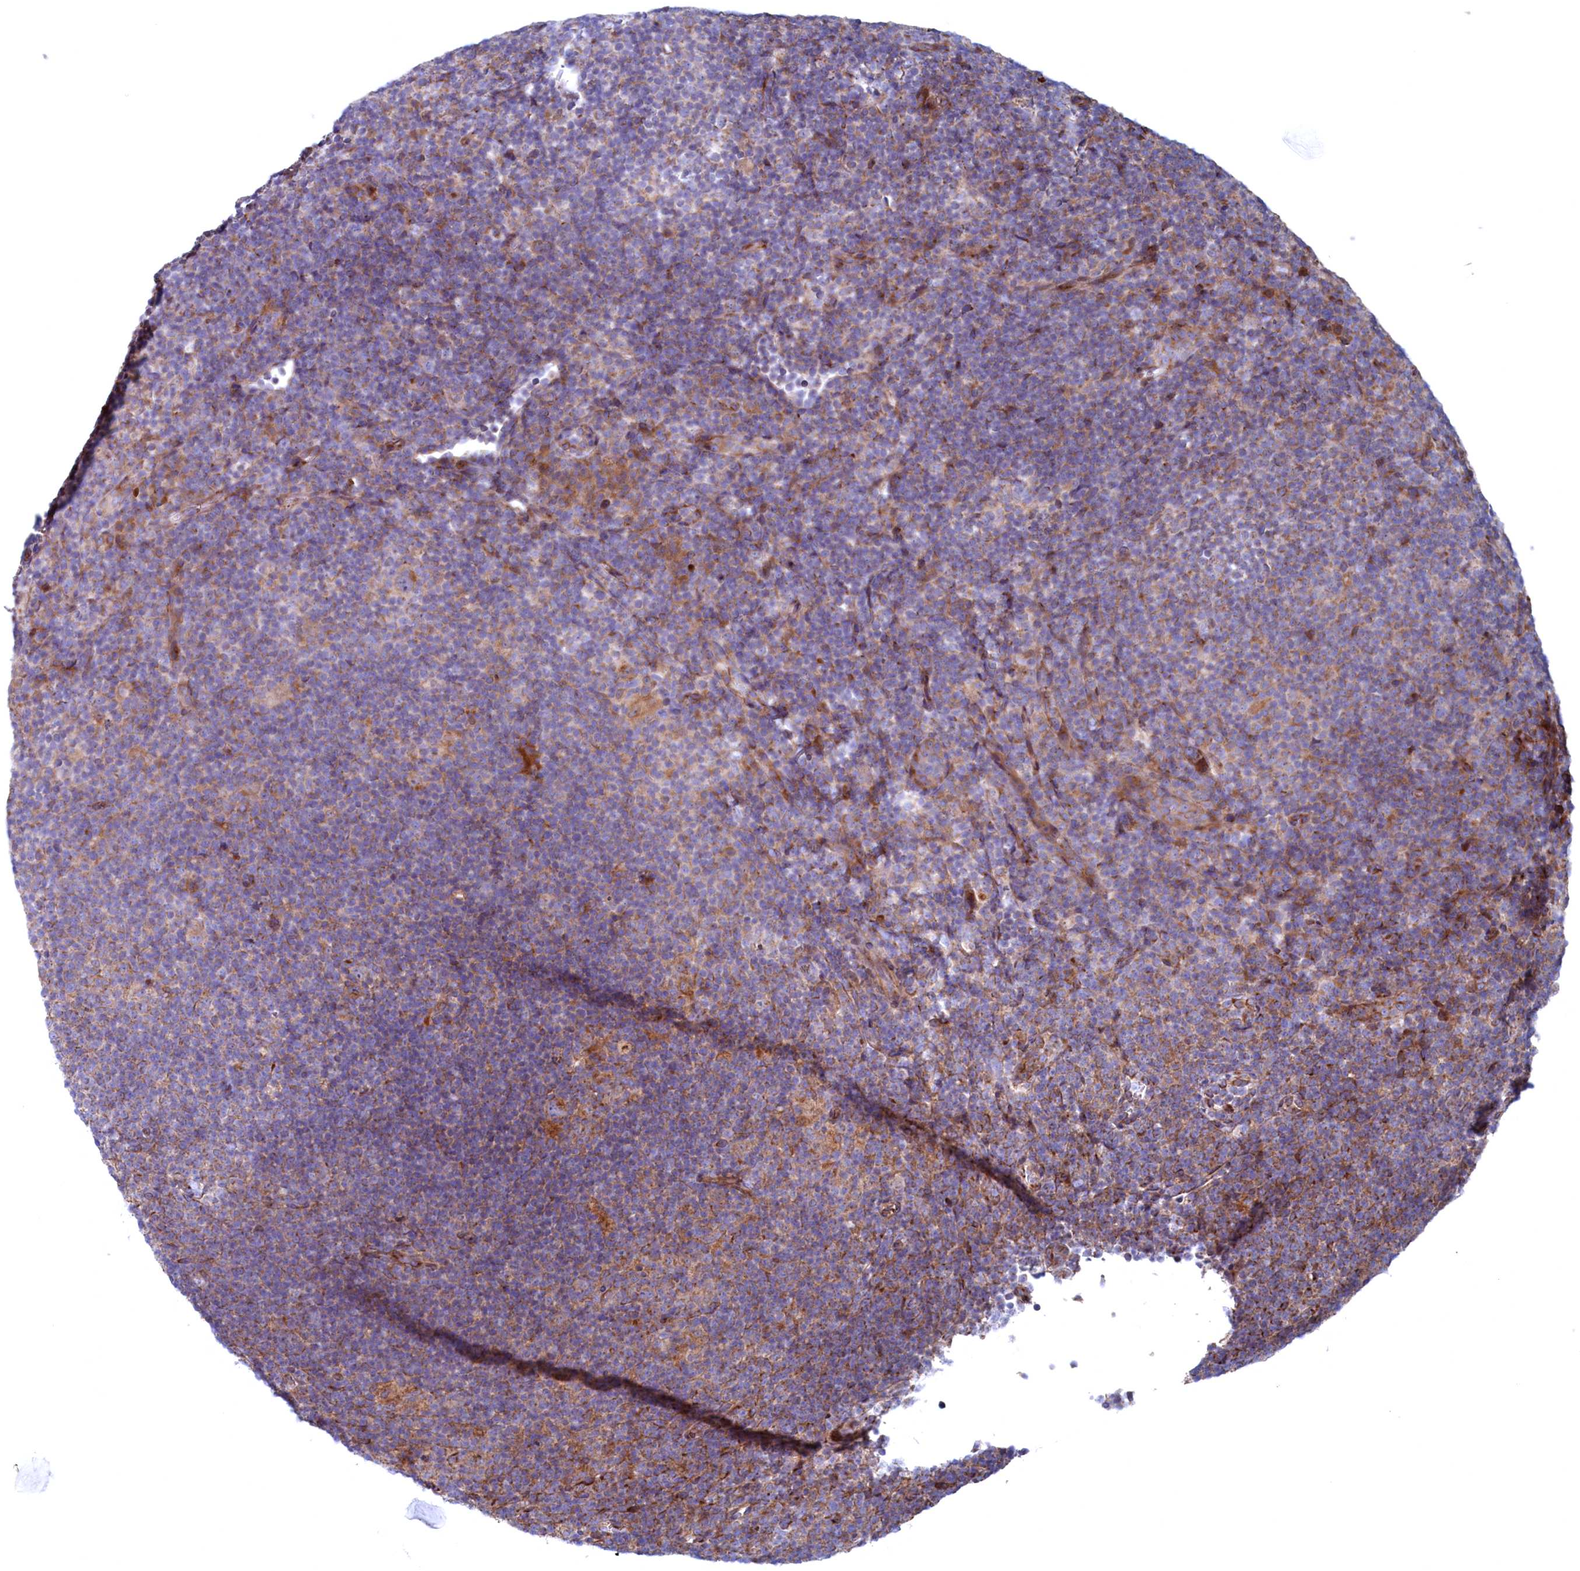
{"staining": {"intensity": "weak", "quantity": "<25%", "location": "cytoplasmic/membranous"}, "tissue": "lymphoma", "cell_type": "Tumor cells", "image_type": "cancer", "snomed": [{"axis": "morphology", "description": "Hodgkin's disease, NOS"}, {"axis": "topography", "description": "Lymph node"}], "caption": "The micrograph demonstrates no staining of tumor cells in Hodgkin's disease.", "gene": "MTFMT", "patient": {"sex": "female", "age": 57}}